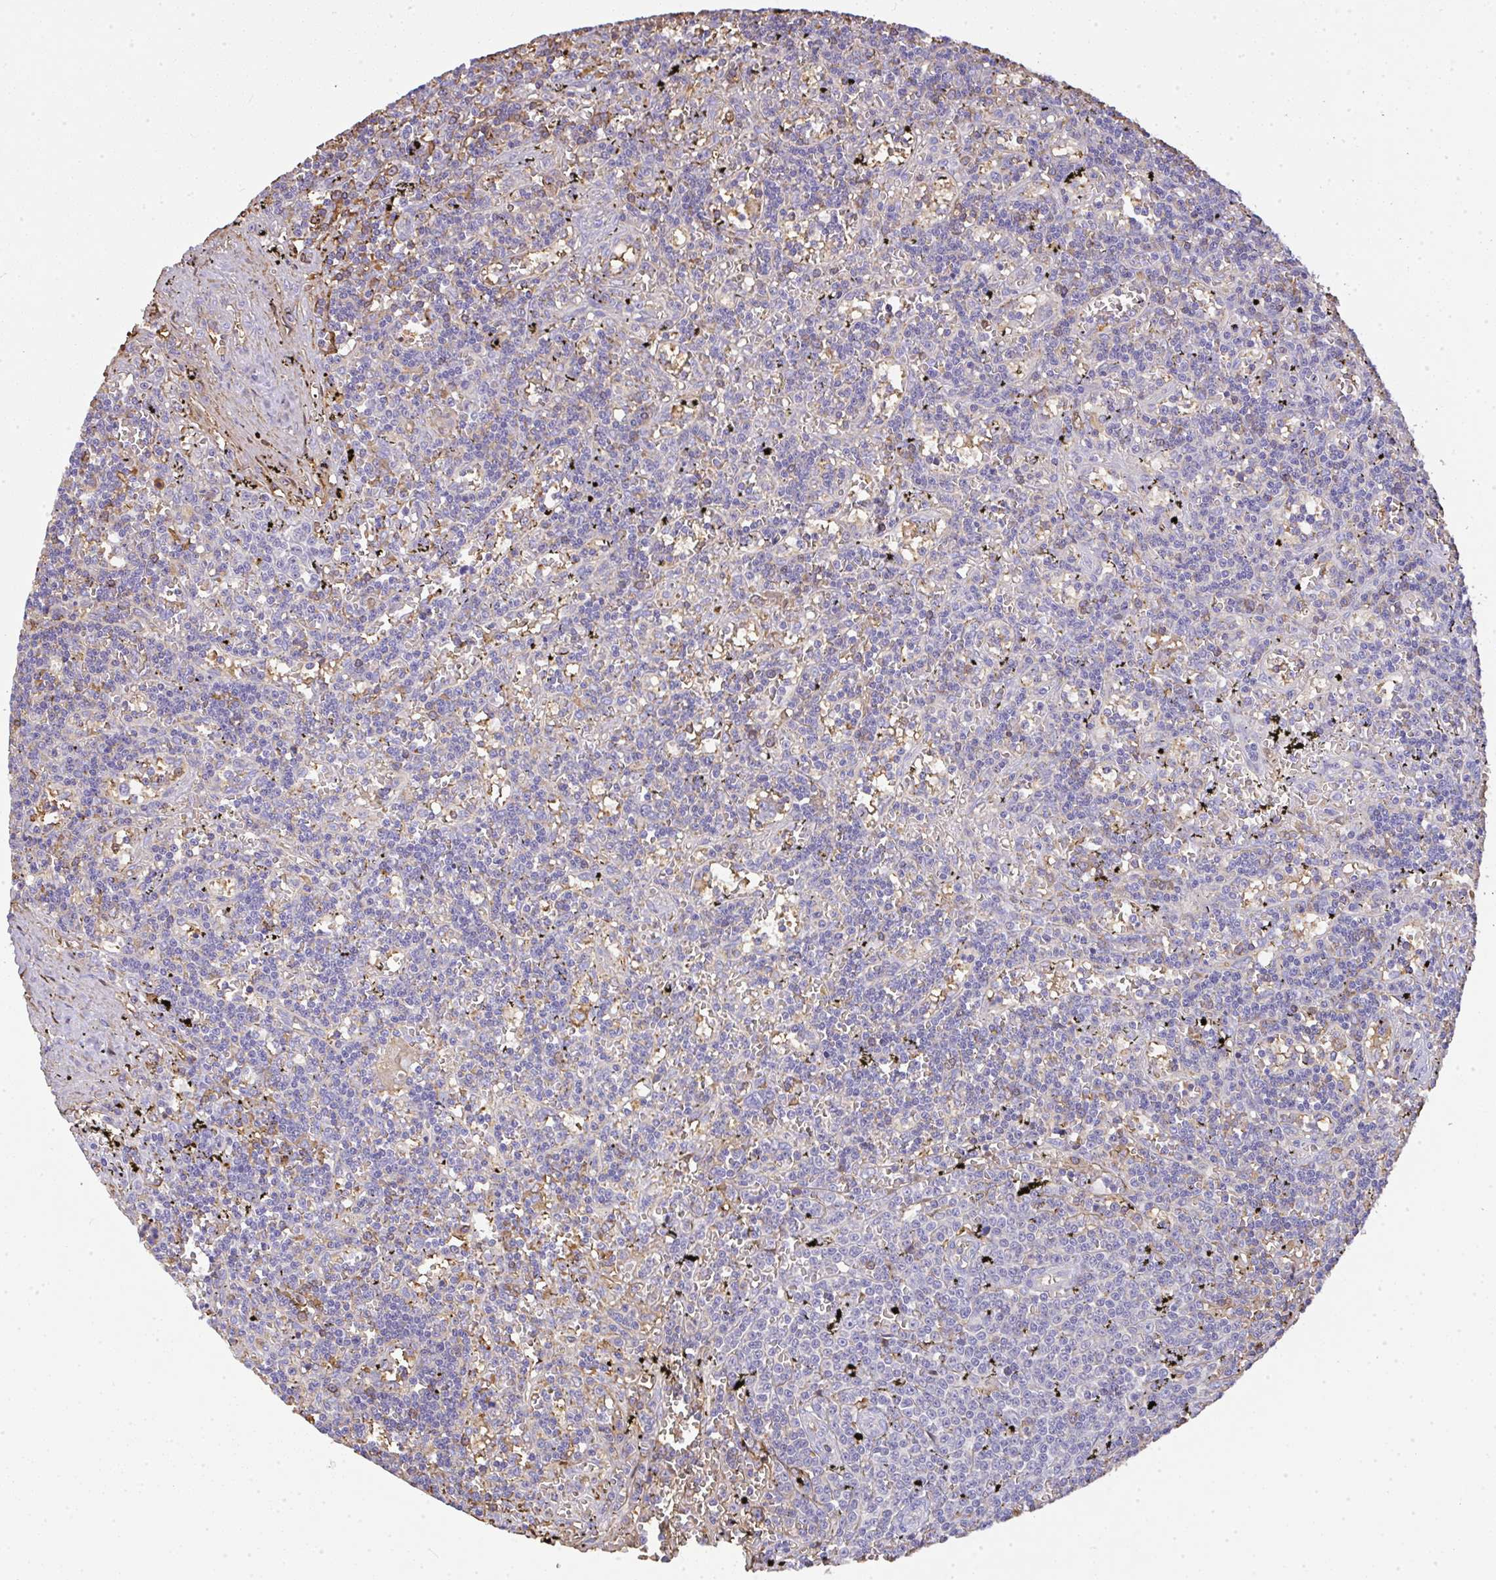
{"staining": {"intensity": "negative", "quantity": "none", "location": "none"}, "tissue": "lymphoma", "cell_type": "Tumor cells", "image_type": "cancer", "snomed": [{"axis": "morphology", "description": "Malignant lymphoma, non-Hodgkin's type, Low grade"}, {"axis": "topography", "description": "Spleen"}], "caption": "Histopathology image shows no protein expression in tumor cells of lymphoma tissue.", "gene": "SMYD5", "patient": {"sex": "male", "age": 60}}